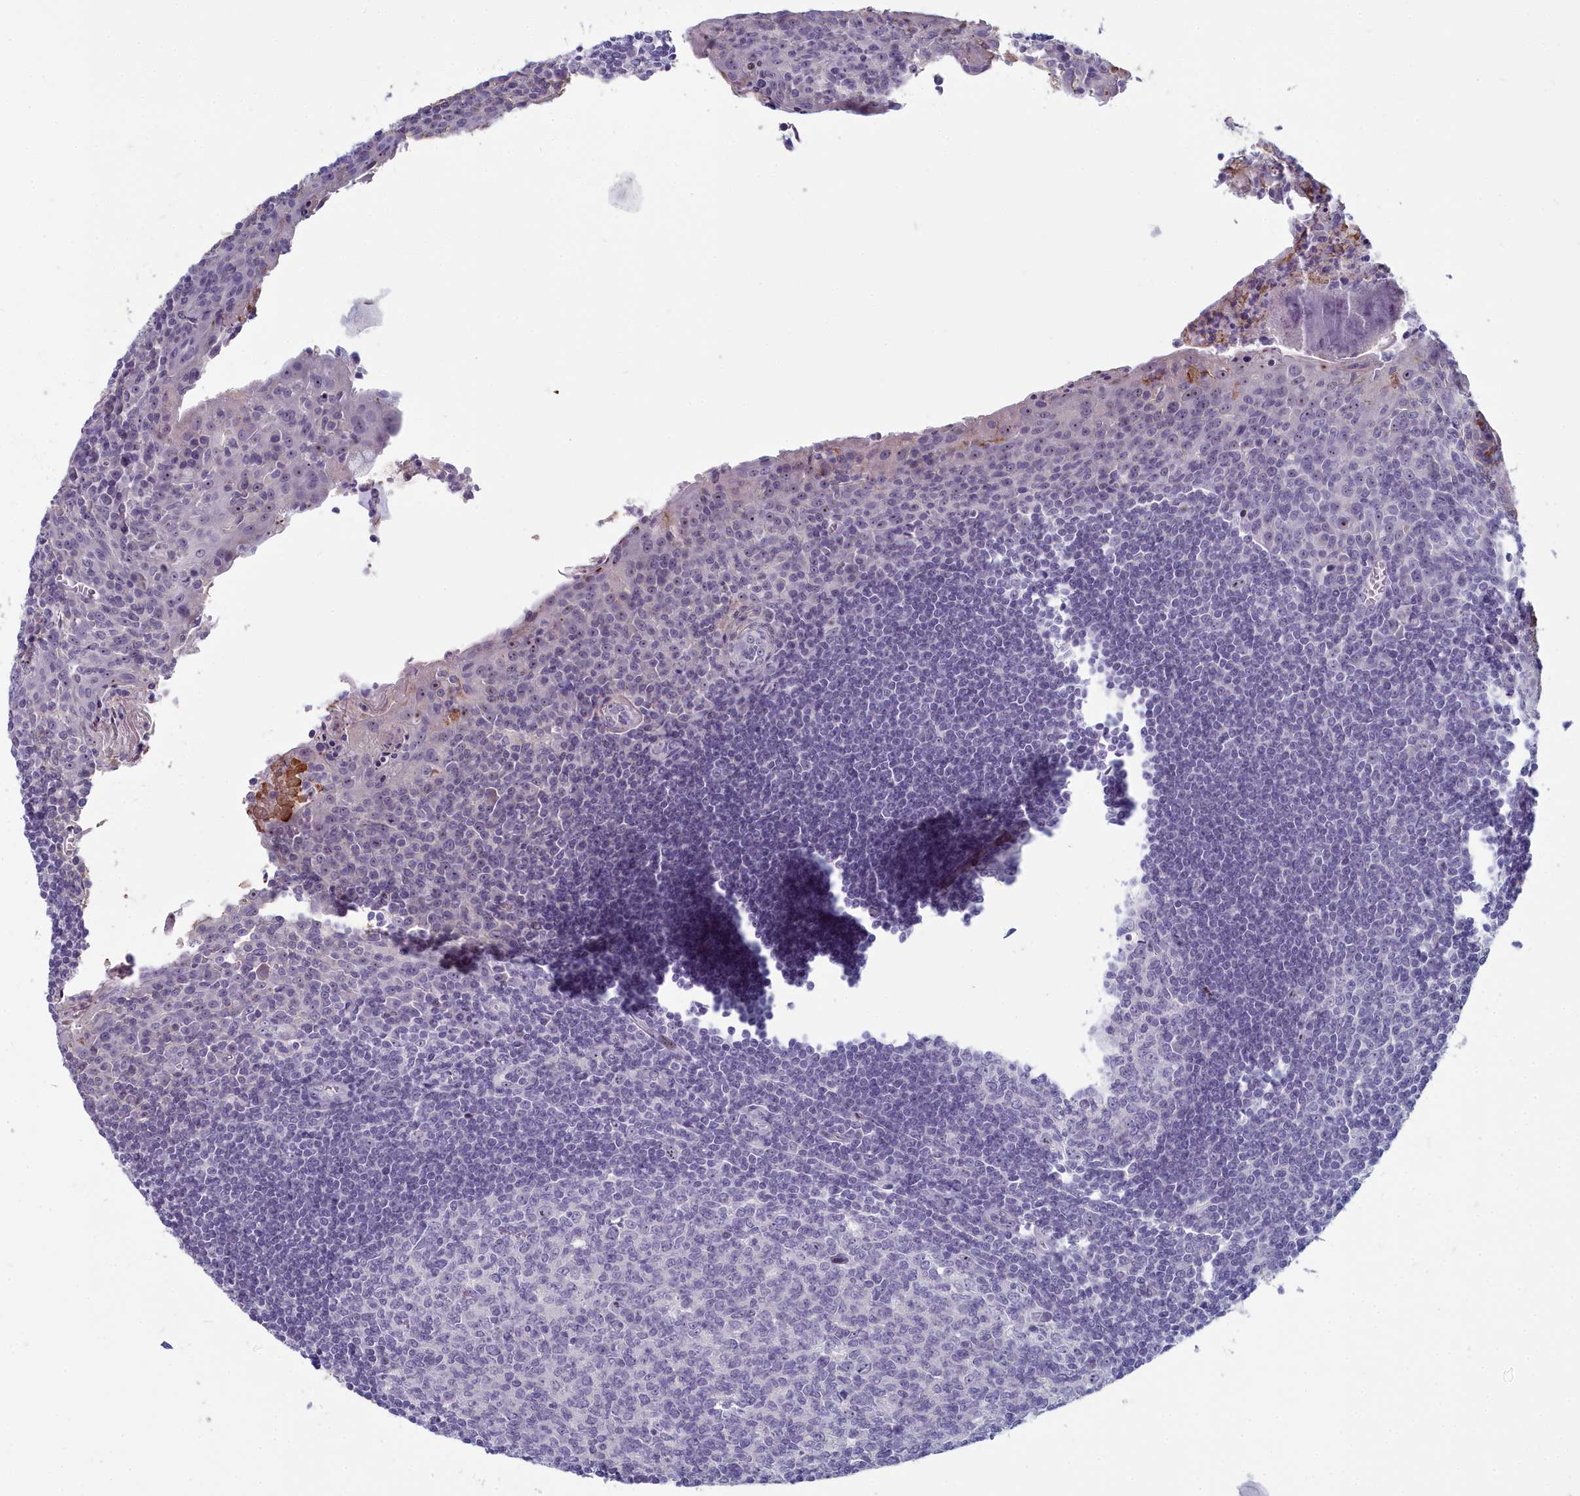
{"staining": {"intensity": "weak", "quantity": "25%-75%", "location": "nuclear"}, "tissue": "tonsil", "cell_type": "Germinal center cells", "image_type": "normal", "snomed": [{"axis": "morphology", "description": "Normal tissue, NOS"}, {"axis": "topography", "description": "Tonsil"}], "caption": "Immunohistochemistry (IHC) micrograph of unremarkable human tonsil stained for a protein (brown), which shows low levels of weak nuclear staining in approximately 25%-75% of germinal center cells.", "gene": "INSYN2A", "patient": {"sex": "male", "age": 27}}